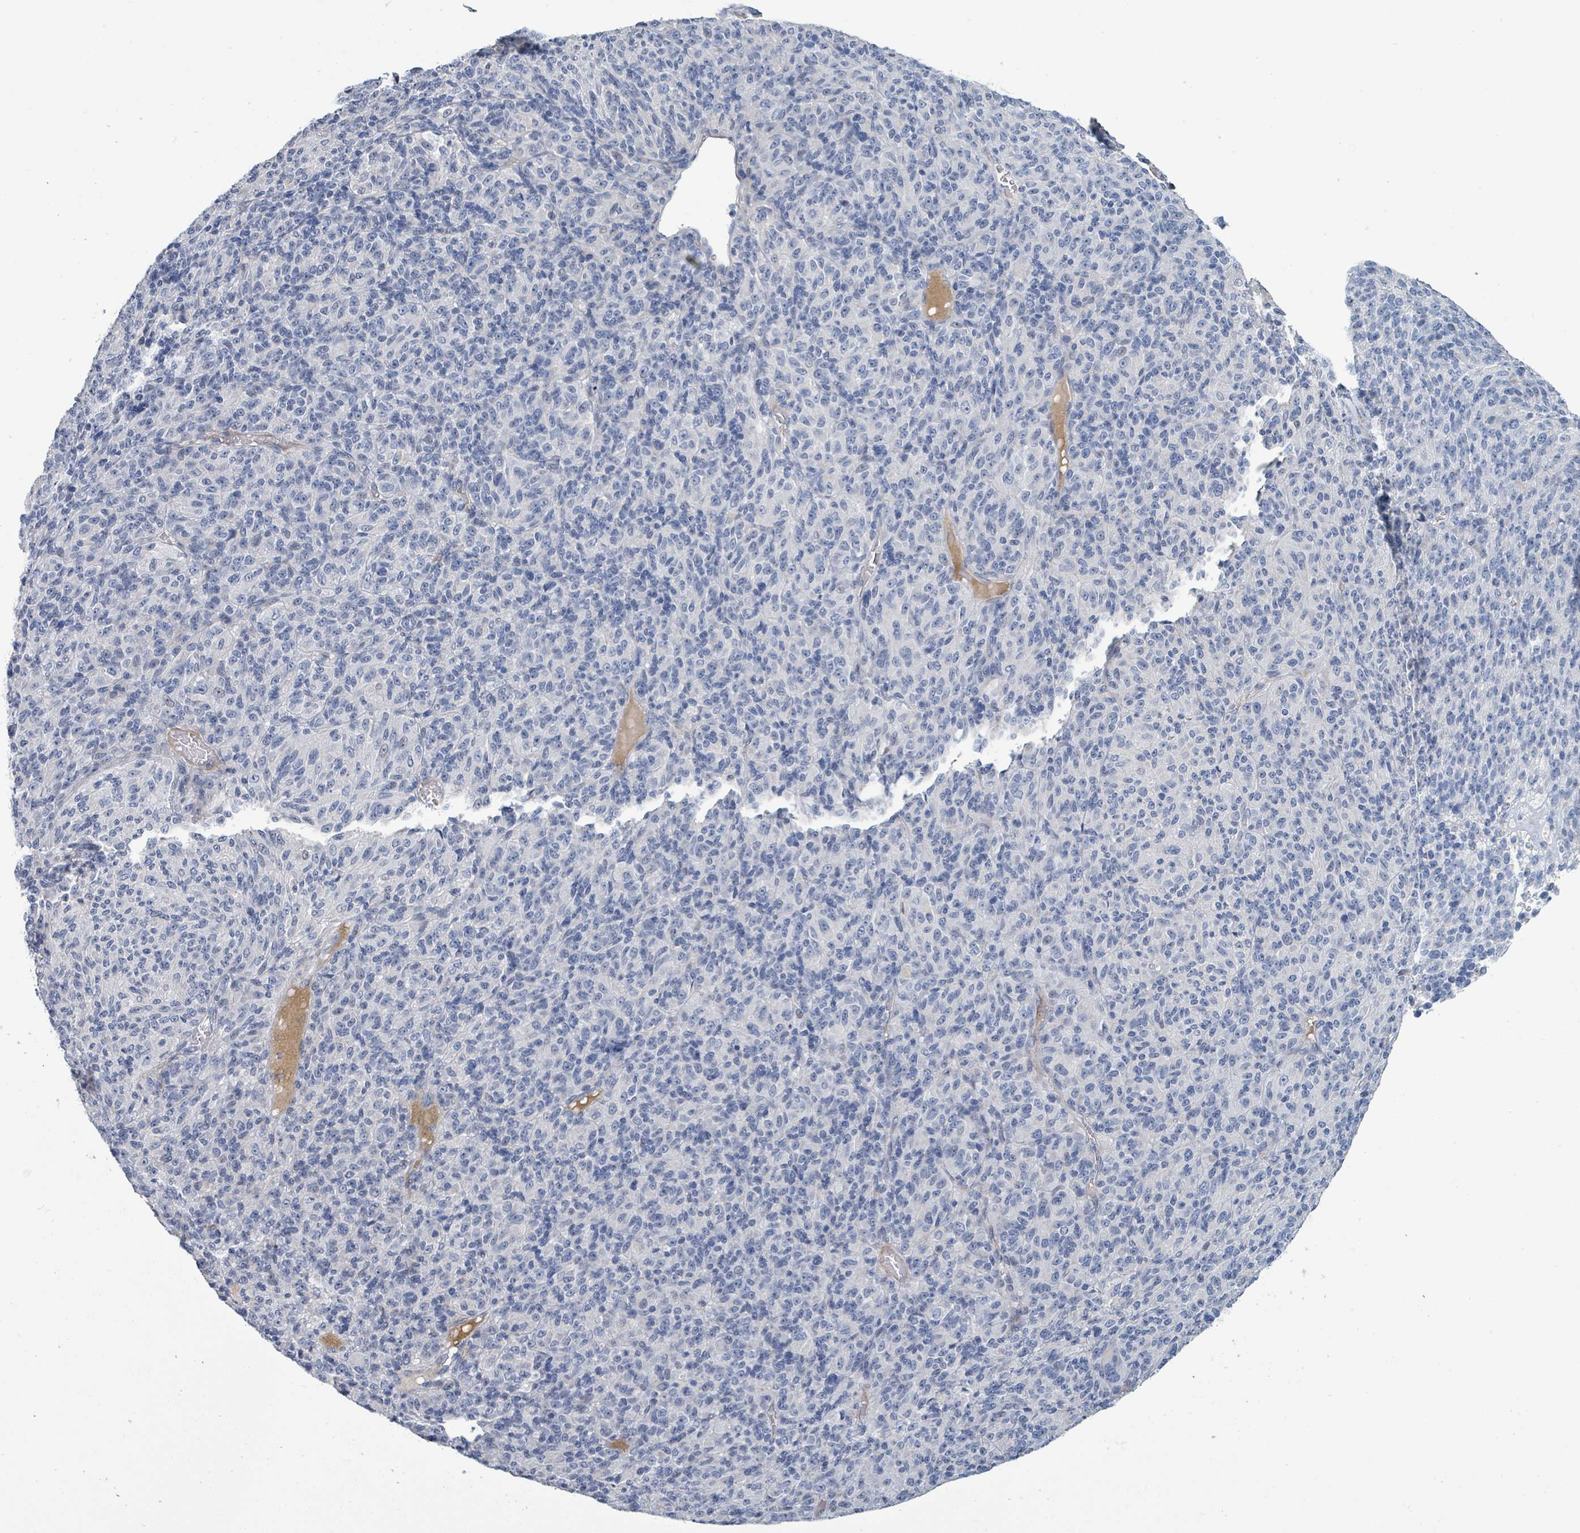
{"staining": {"intensity": "negative", "quantity": "none", "location": "none"}, "tissue": "melanoma", "cell_type": "Tumor cells", "image_type": "cancer", "snomed": [{"axis": "morphology", "description": "Malignant melanoma, Metastatic site"}, {"axis": "topography", "description": "Brain"}], "caption": "Immunohistochemistry (IHC) of melanoma reveals no expression in tumor cells. Brightfield microscopy of immunohistochemistry stained with DAB (3,3'-diaminobenzidine) (brown) and hematoxylin (blue), captured at high magnification.", "gene": "RAB33B", "patient": {"sex": "female", "age": 56}}